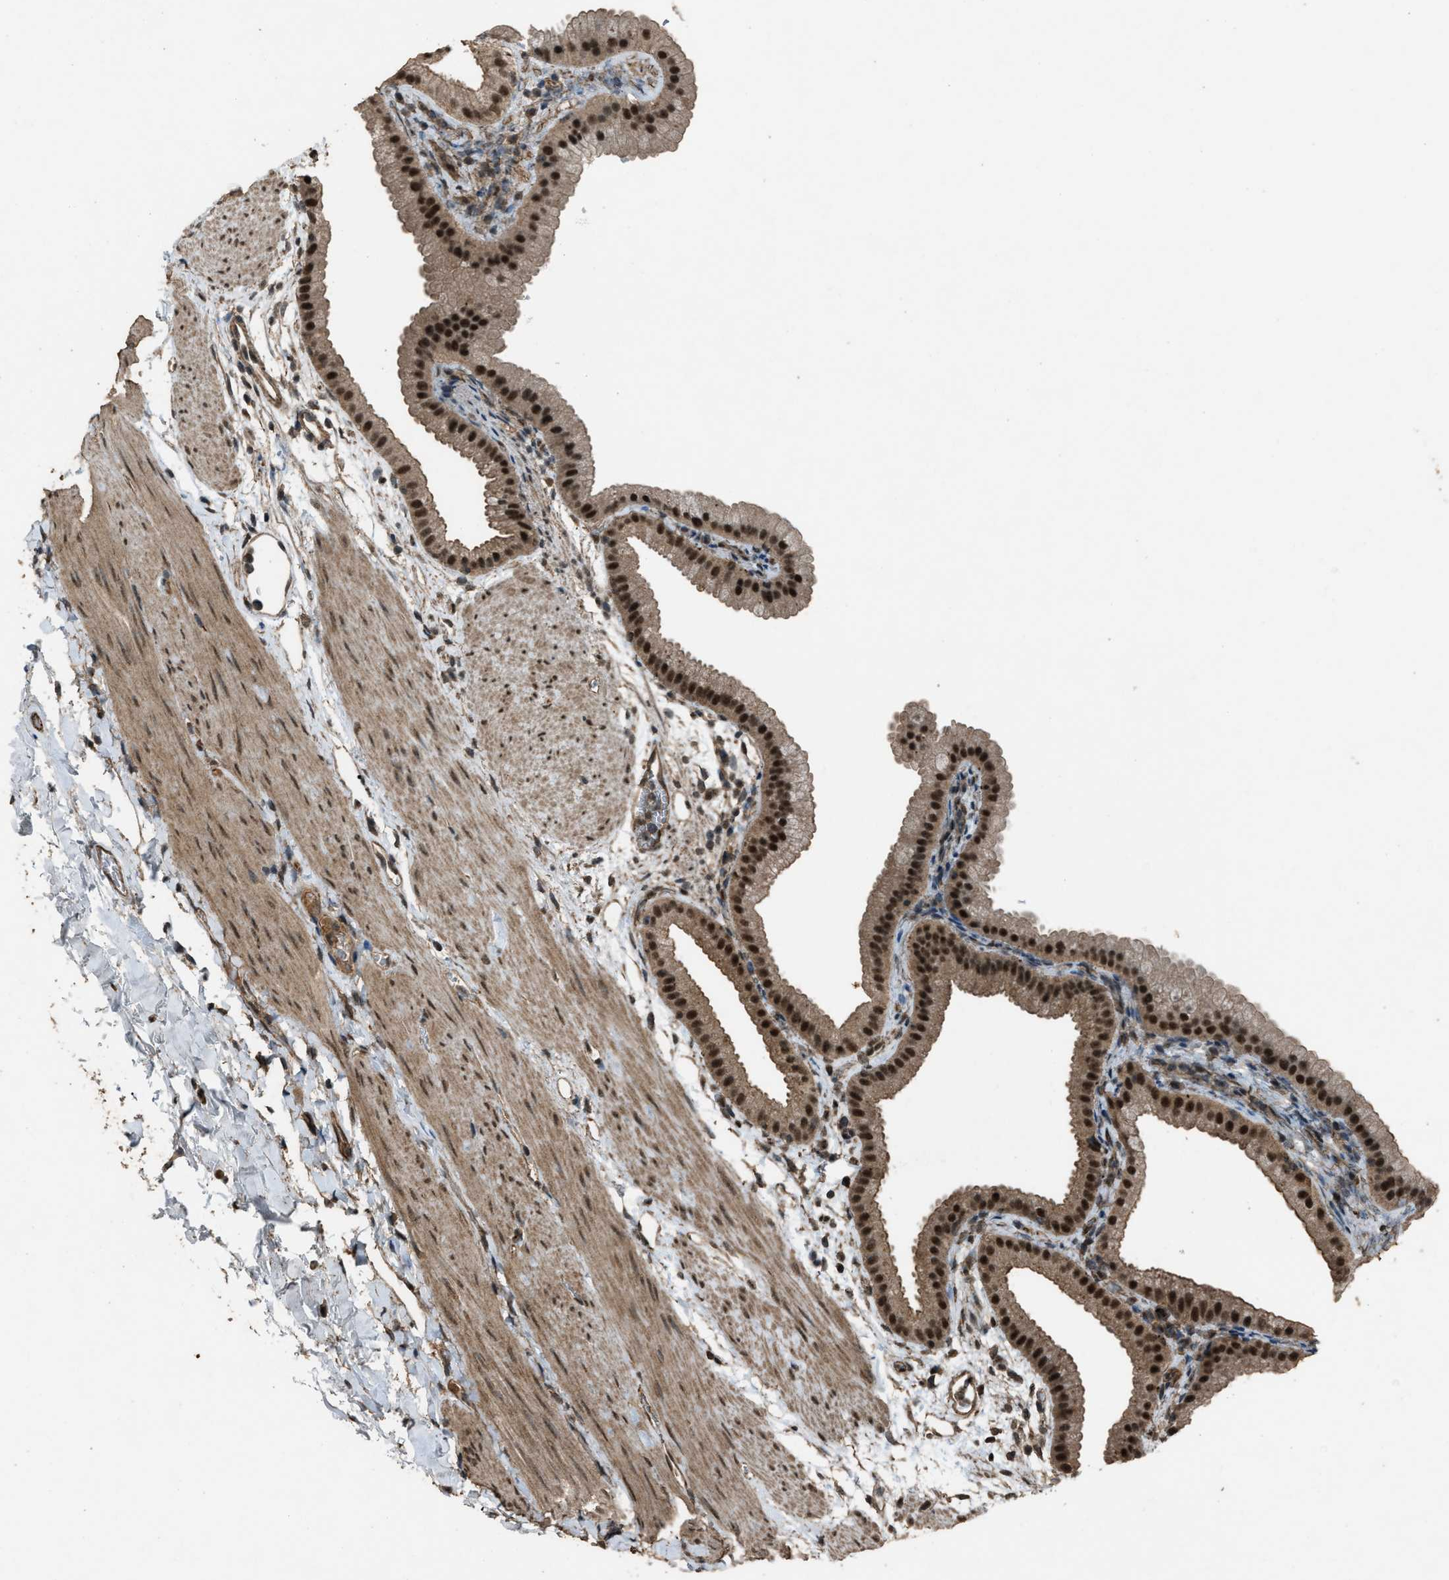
{"staining": {"intensity": "strong", "quantity": ">75%", "location": "cytoplasmic/membranous,nuclear"}, "tissue": "gallbladder", "cell_type": "Glandular cells", "image_type": "normal", "snomed": [{"axis": "morphology", "description": "Normal tissue, NOS"}, {"axis": "topography", "description": "Gallbladder"}], "caption": "Immunohistochemistry of benign human gallbladder displays high levels of strong cytoplasmic/membranous,nuclear staining in about >75% of glandular cells. (brown staining indicates protein expression, while blue staining denotes nuclei).", "gene": "SERTAD2", "patient": {"sex": "female", "age": 64}}